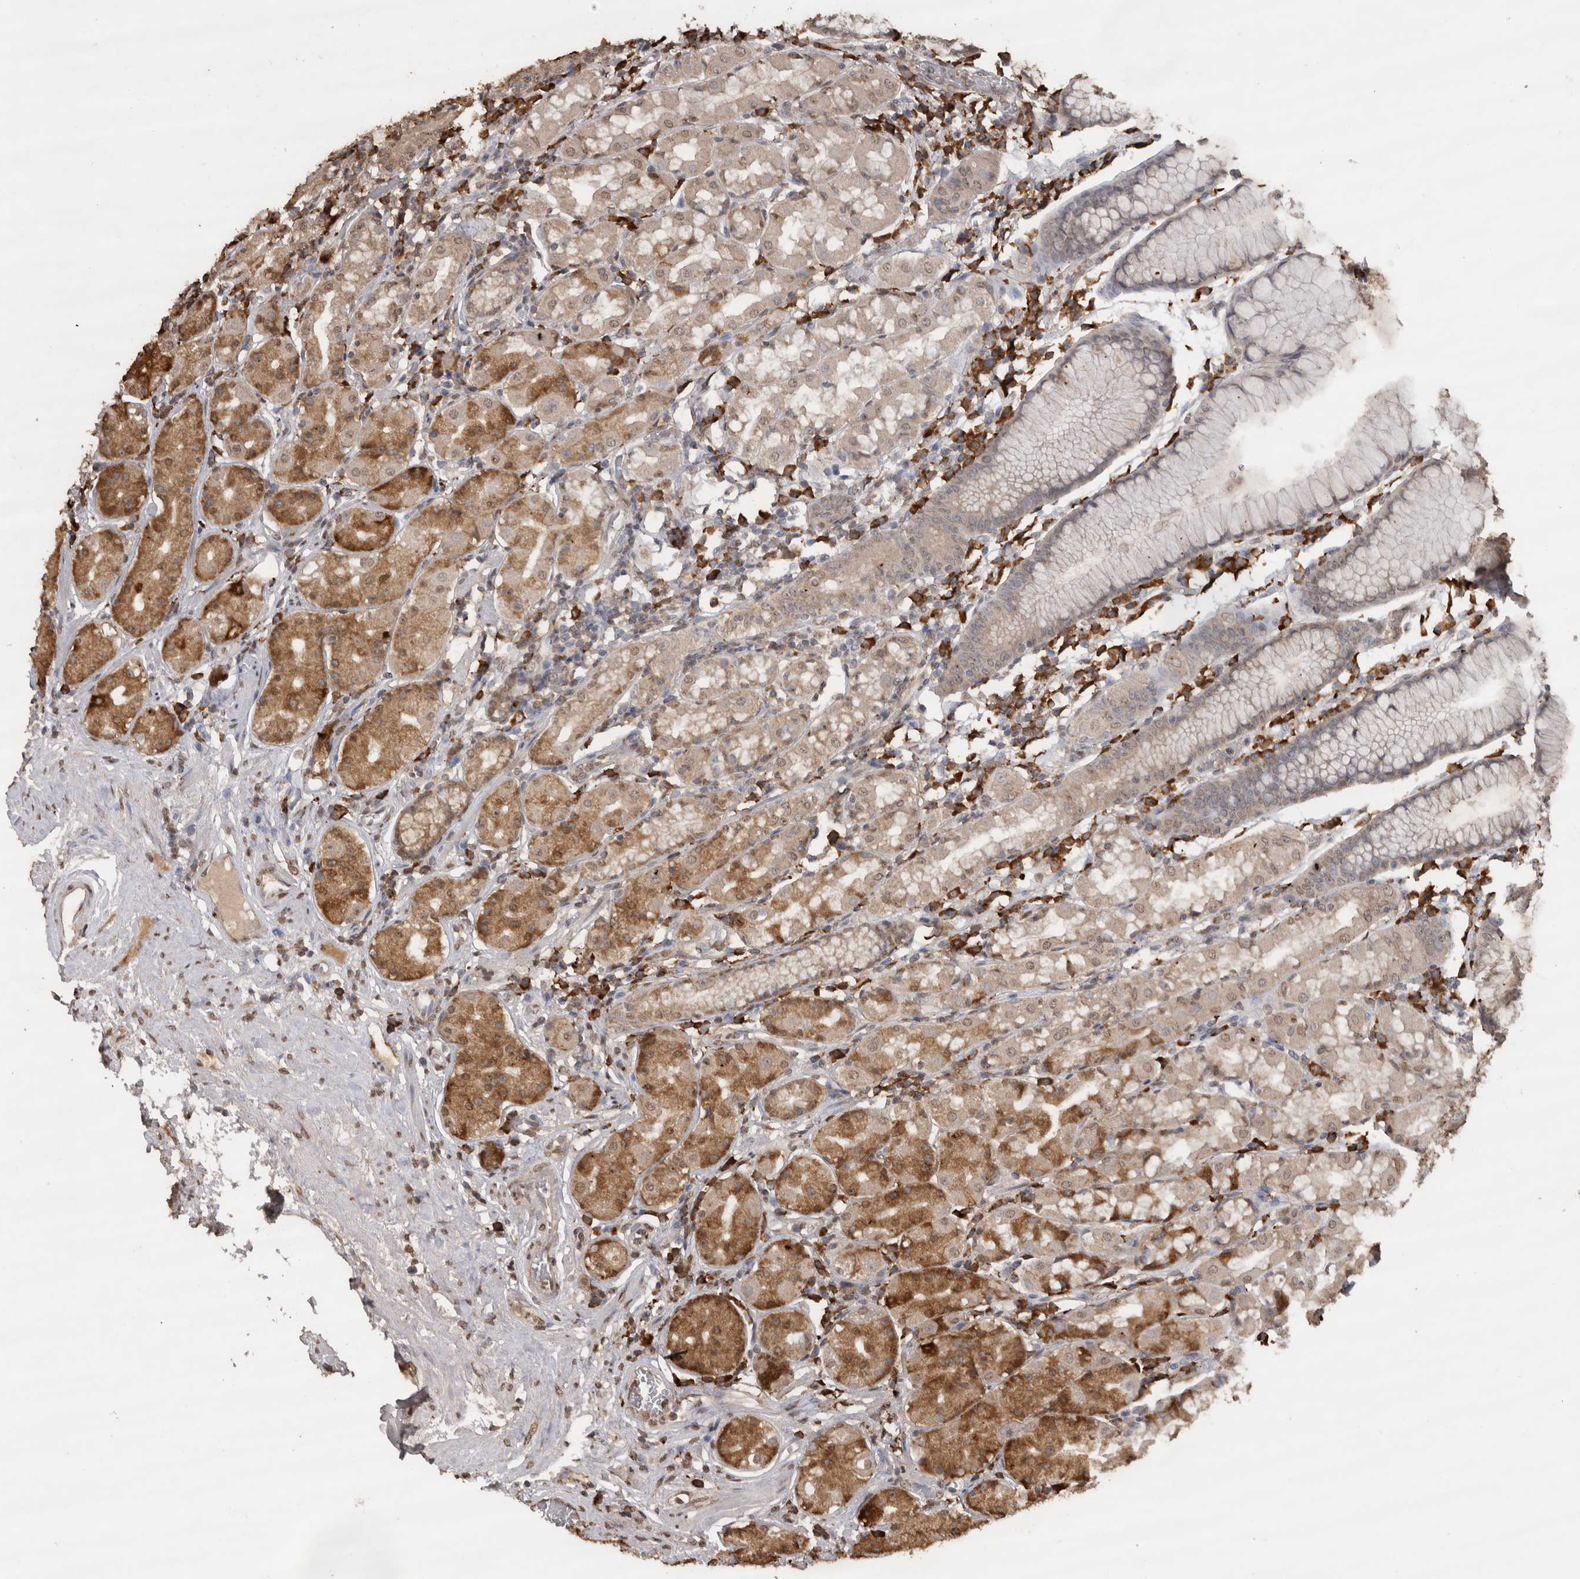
{"staining": {"intensity": "moderate", "quantity": "25%-75%", "location": "cytoplasmic/membranous,nuclear"}, "tissue": "stomach", "cell_type": "Glandular cells", "image_type": "normal", "snomed": [{"axis": "morphology", "description": "Normal tissue, NOS"}, {"axis": "topography", "description": "Stomach, lower"}], "caption": "Immunohistochemical staining of benign stomach shows medium levels of moderate cytoplasmic/membranous,nuclear expression in about 25%-75% of glandular cells.", "gene": "CRELD2", "patient": {"sex": "female", "age": 56}}